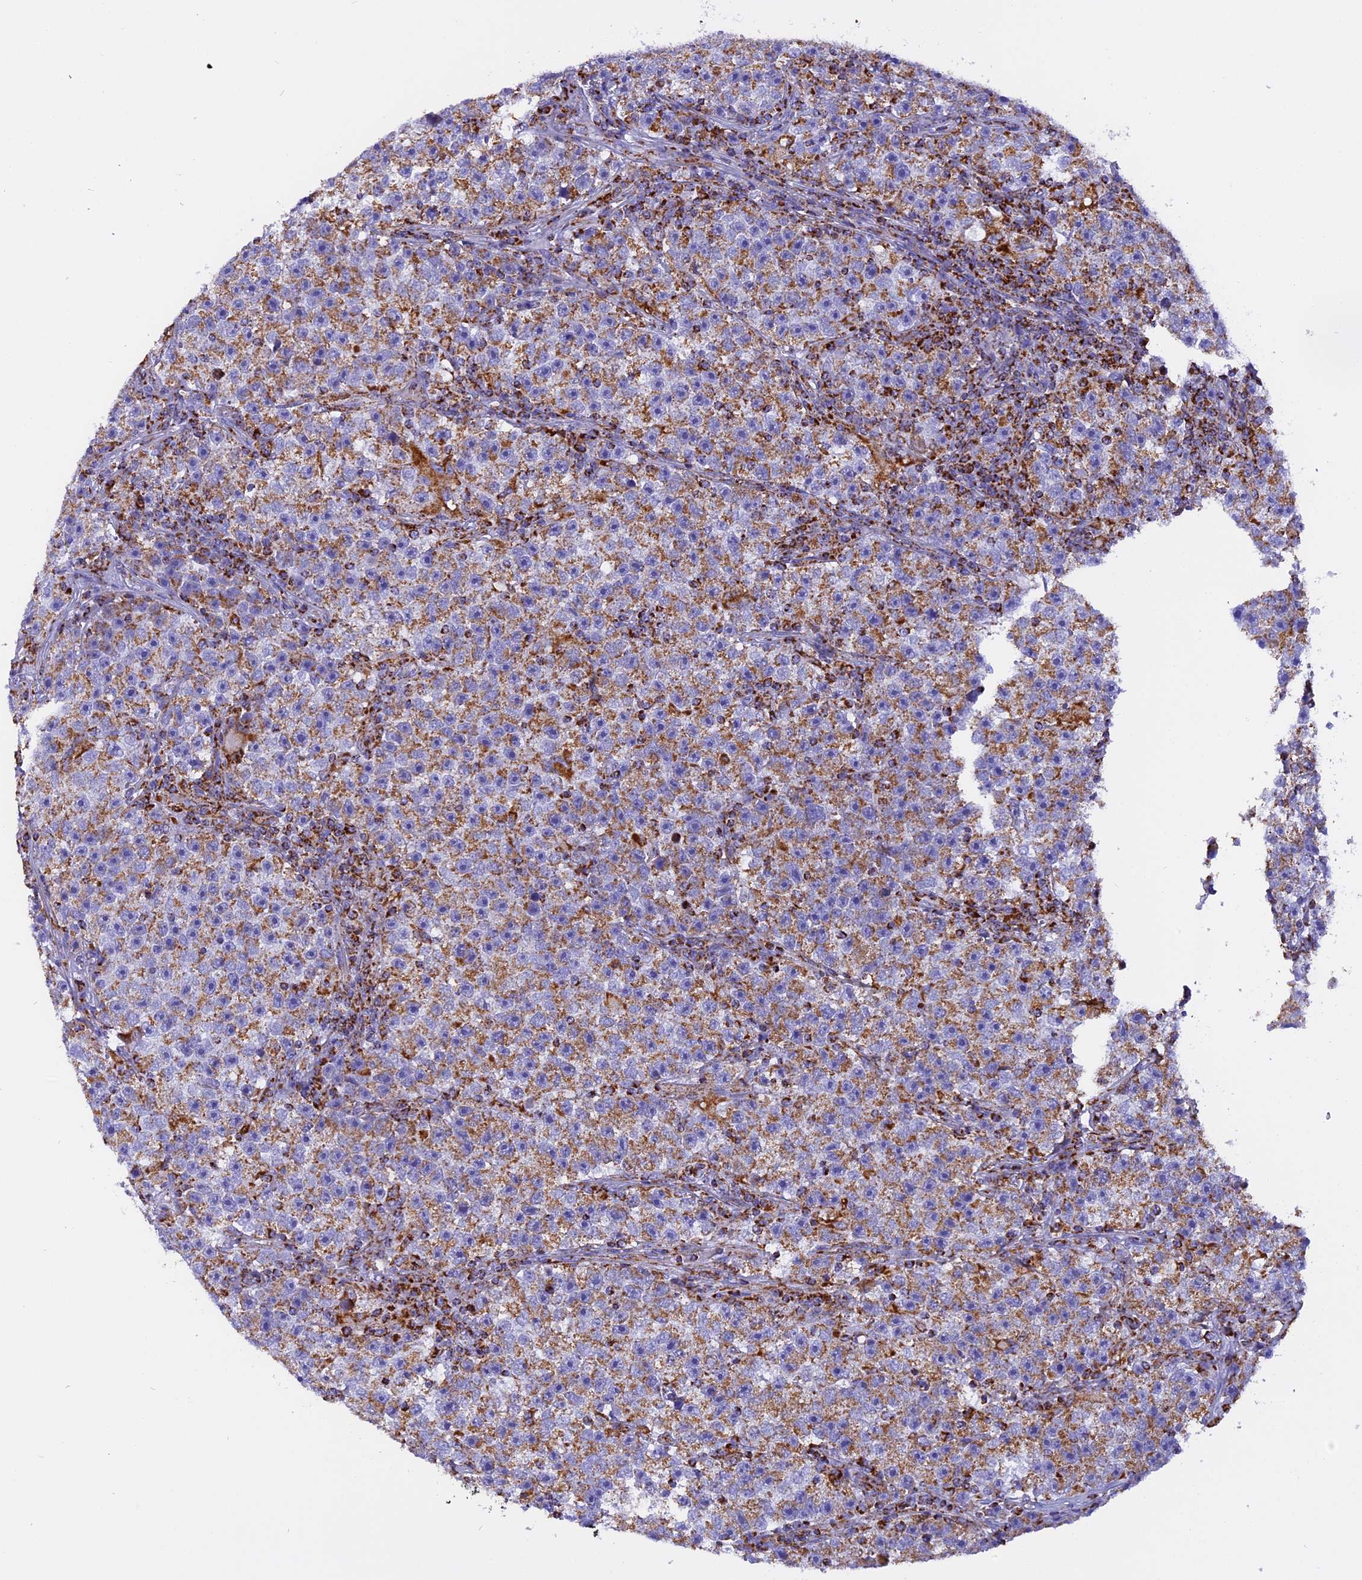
{"staining": {"intensity": "moderate", "quantity": ">75%", "location": "cytoplasmic/membranous"}, "tissue": "testis cancer", "cell_type": "Tumor cells", "image_type": "cancer", "snomed": [{"axis": "morphology", "description": "Seminoma, NOS"}, {"axis": "topography", "description": "Testis"}], "caption": "Immunohistochemistry (IHC) (DAB) staining of human testis seminoma exhibits moderate cytoplasmic/membranous protein staining in approximately >75% of tumor cells.", "gene": "KCNG1", "patient": {"sex": "male", "age": 22}}